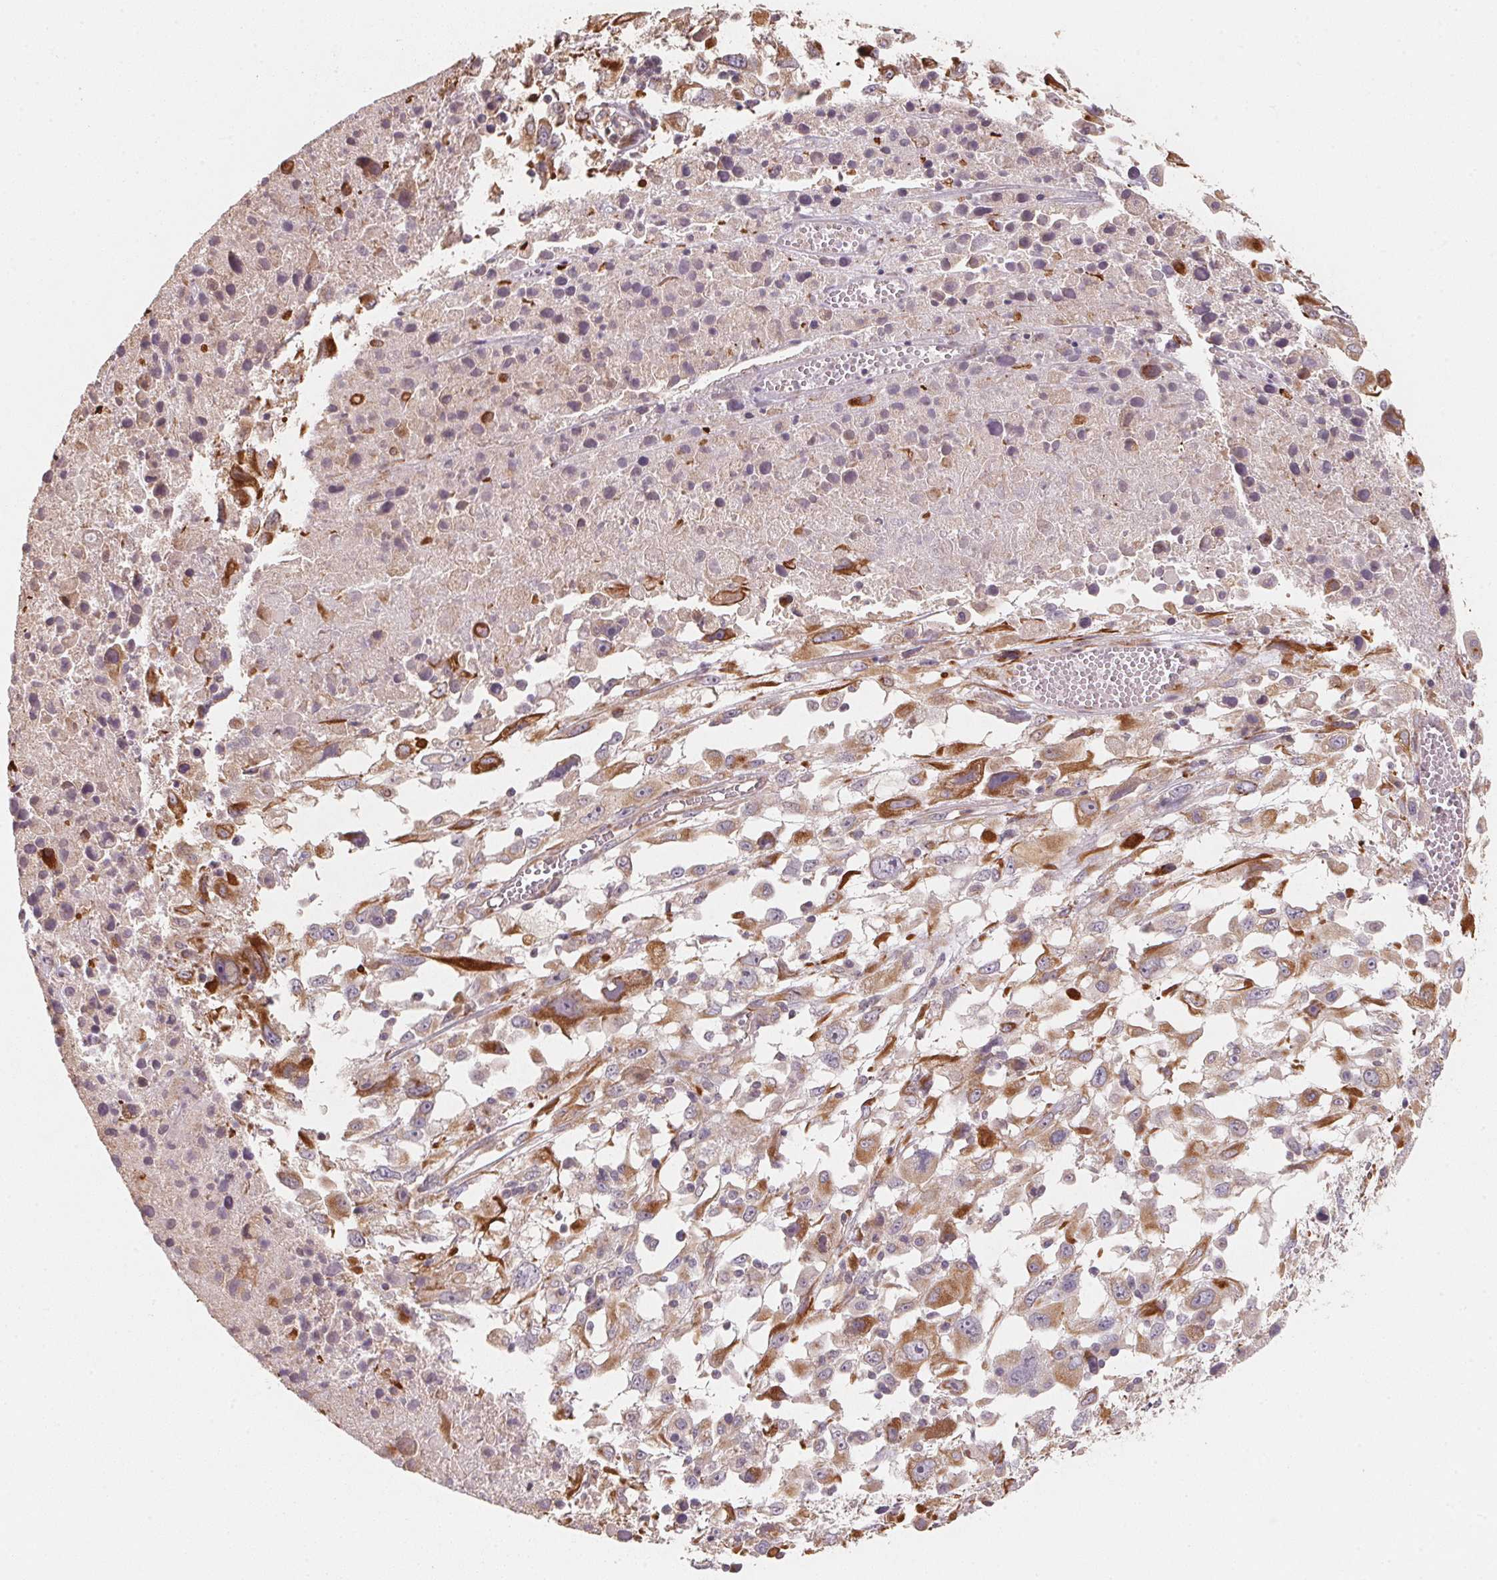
{"staining": {"intensity": "moderate", "quantity": "25%-75%", "location": "cytoplasmic/membranous"}, "tissue": "melanoma", "cell_type": "Tumor cells", "image_type": "cancer", "snomed": [{"axis": "morphology", "description": "Malignant melanoma, Metastatic site"}, {"axis": "topography", "description": "Soft tissue"}], "caption": "IHC micrograph of neoplastic tissue: melanoma stained using IHC exhibits medium levels of moderate protein expression localized specifically in the cytoplasmic/membranous of tumor cells, appearing as a cytoplasmic/membranous brown color.", "gene": "TSPAN12", "patient": {"sex": "male", "age": 50}}